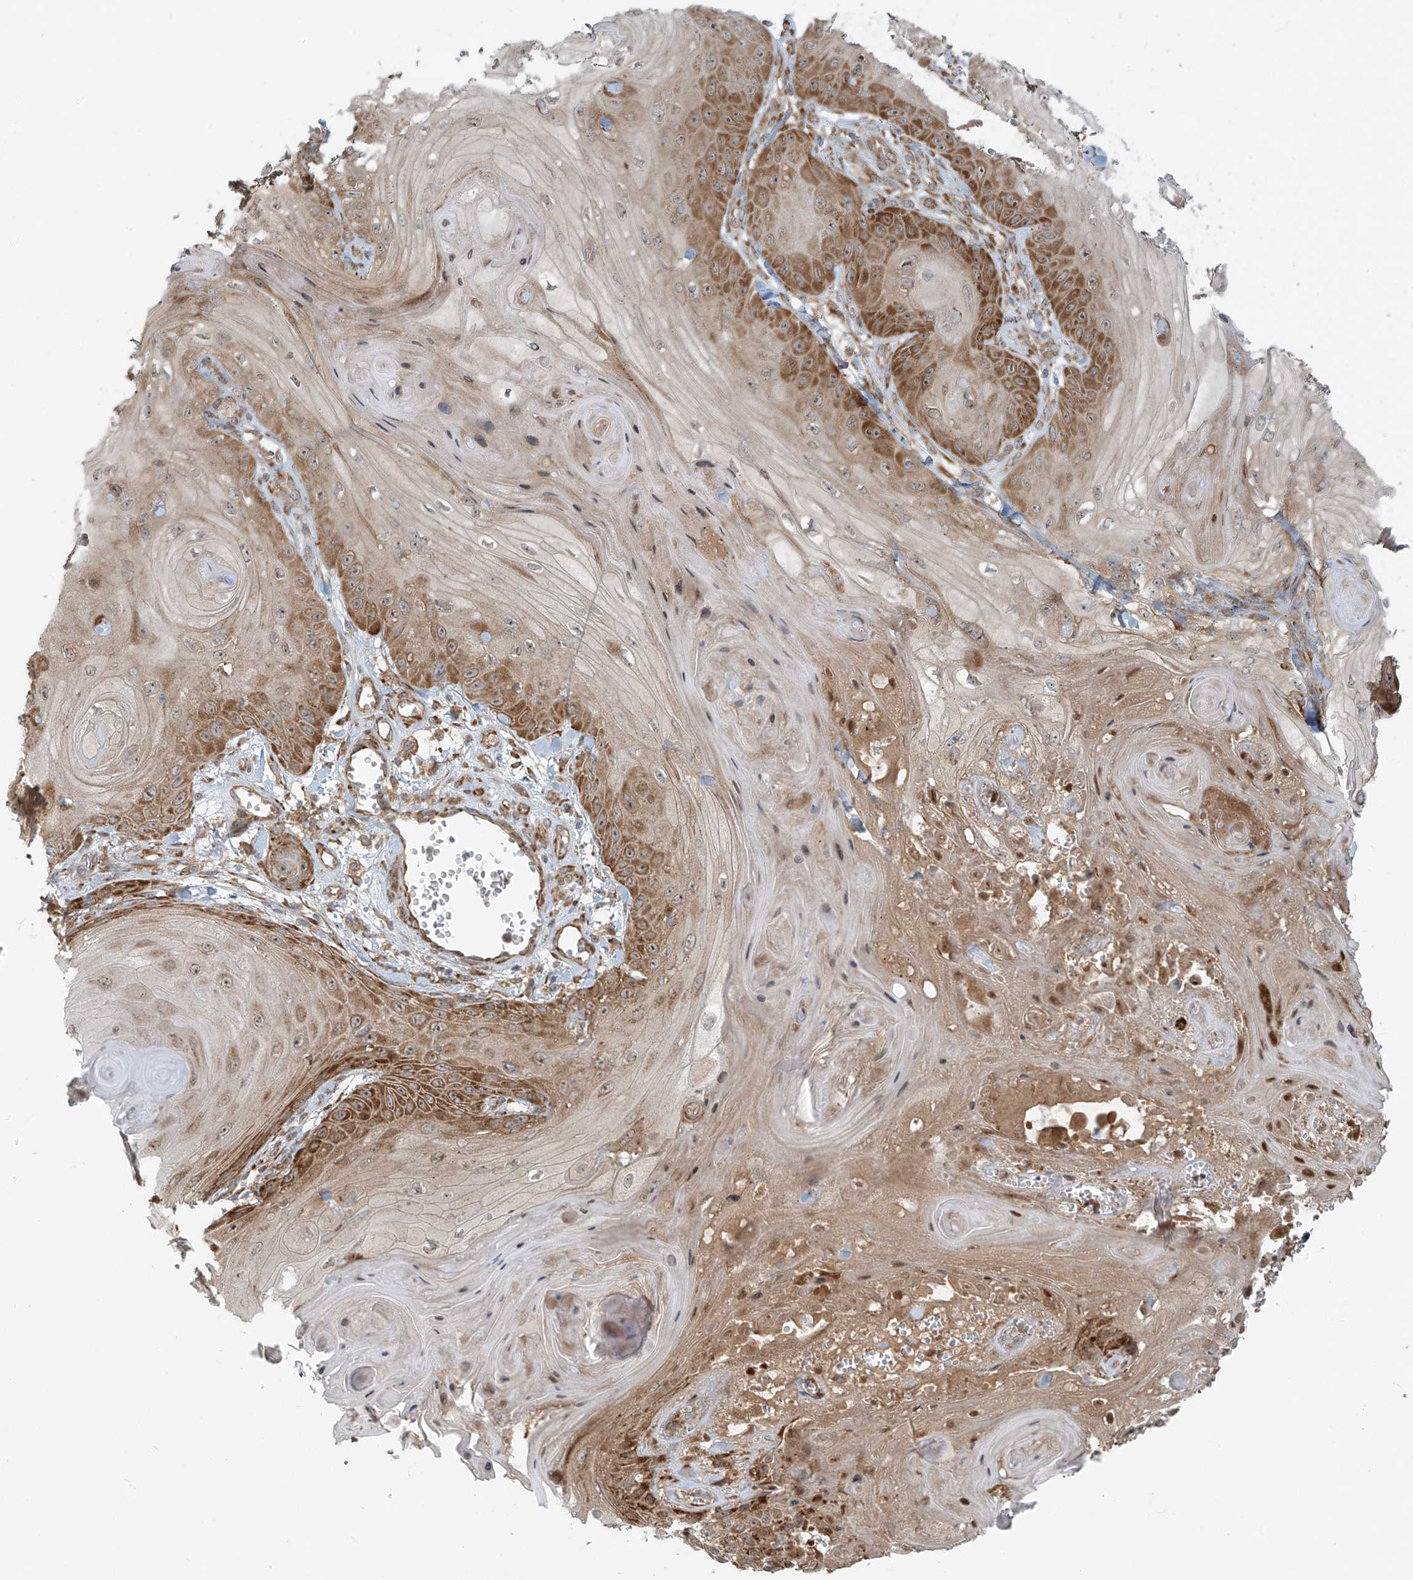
{"staining": {"intensity": "moderate", "quantity": ">75%", "location": "cytoplasmic/membranous"}, "tissue": "skin cancer", "cell_type": "Tumor cells", "image_type": "cancer", "snomed": [{"axis": "morphology", "description": "Squamous cell carcinoma, NOS"}, {"axis": "topography", "description": "Skin"}], "caption": "Tumor cells demonstrate medium levels of moderate cytoplasmic/membranous positivity in about >75% of cells in squamous cell carcinoma (skin).", "gene": "KATNIP", "patient": {"sex": "male", "age": 74}}